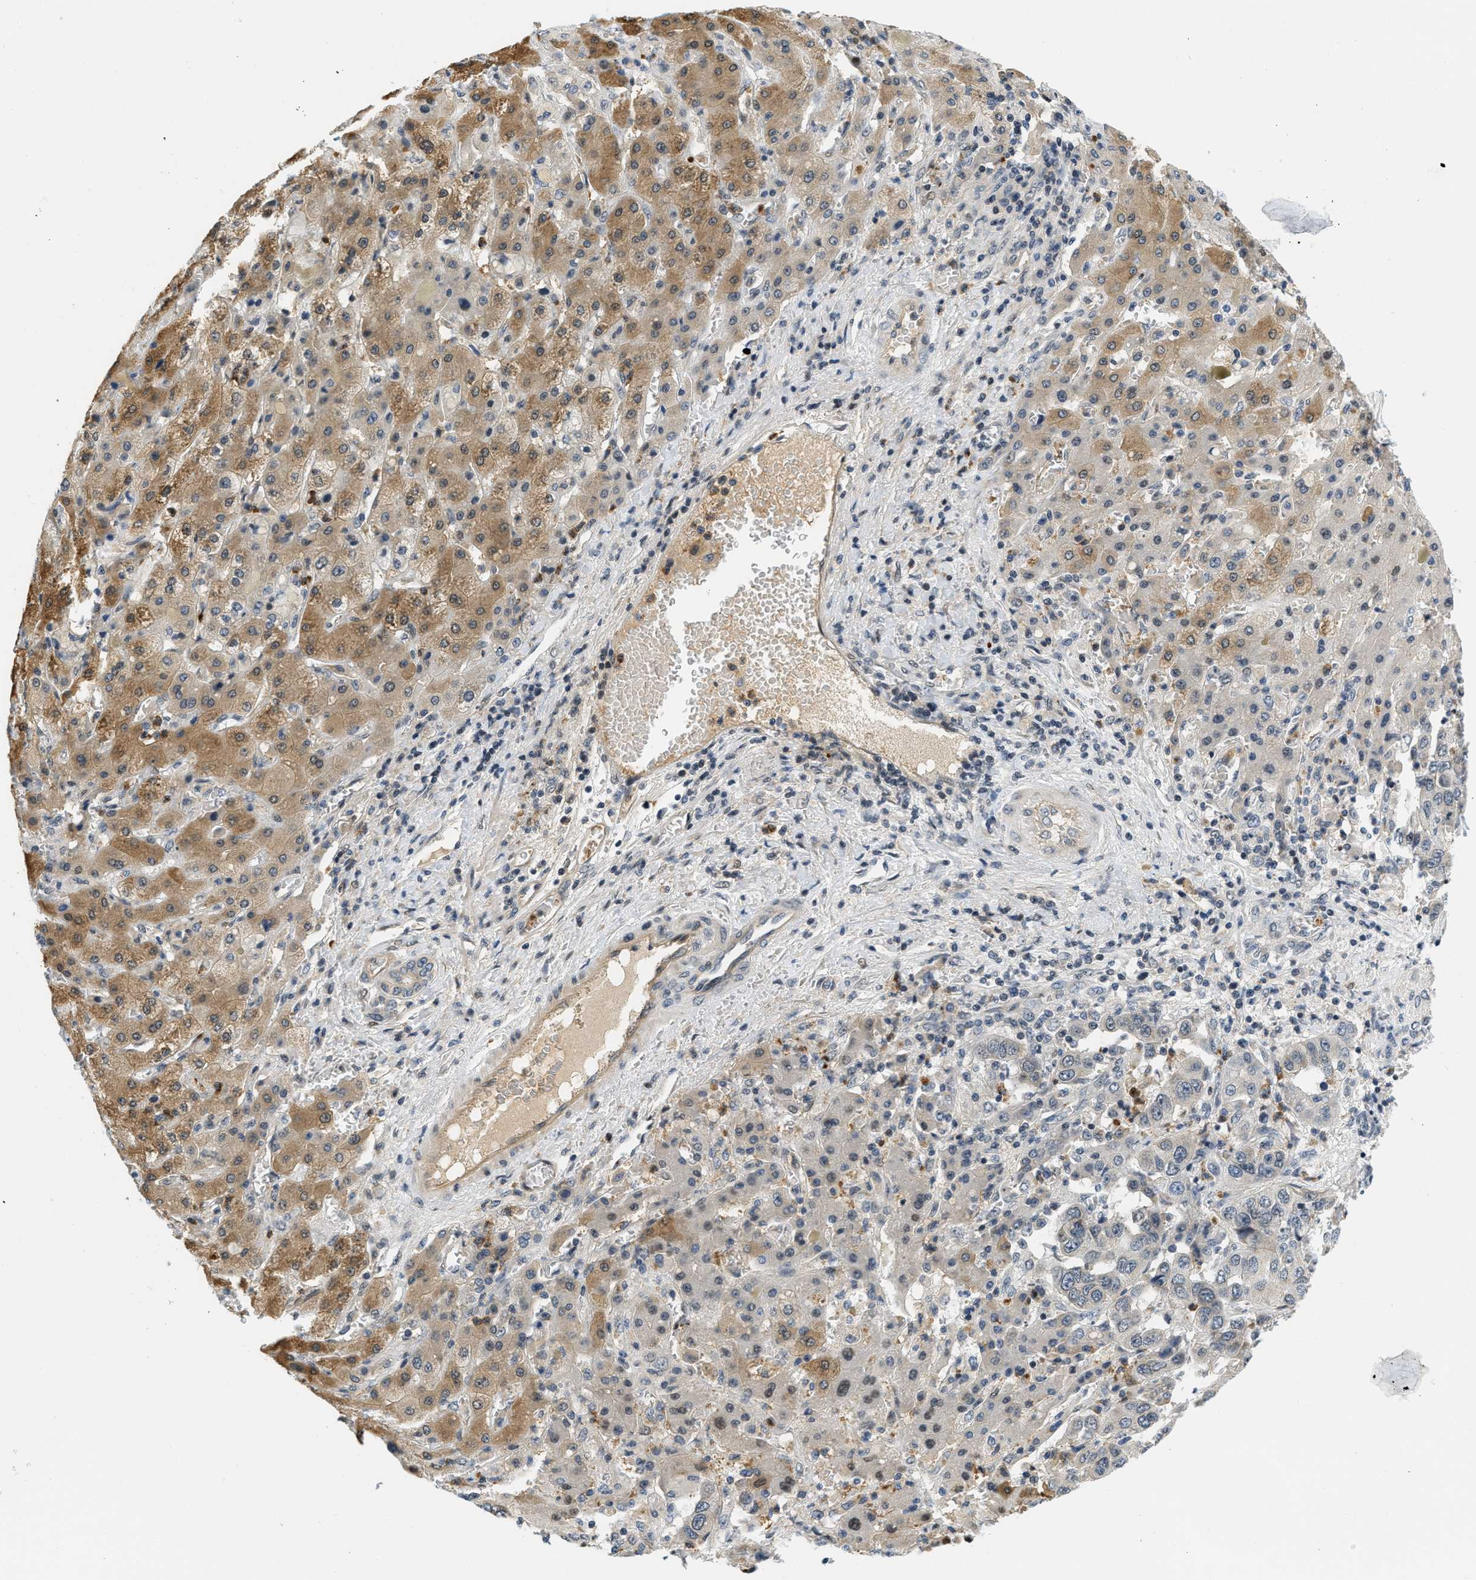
{"staining": {"intensity": "negative", "quantity": "none", "location": "none"}, "tissue": "liver cancer", "cell_type": "Tumor cells", "image_type": "cancer", "snomed": [{"axis": "morphology", "description": "Cholangiocarcinoma"}, {"axis": "topography", "description": "Liver"}], "caption": "Liver cancer stained for a protein using immunohistochemistry demonstrates no positivity tumor cells.", "gene": "KMT2A", "patient": {"sex": "female", "age": 52}}